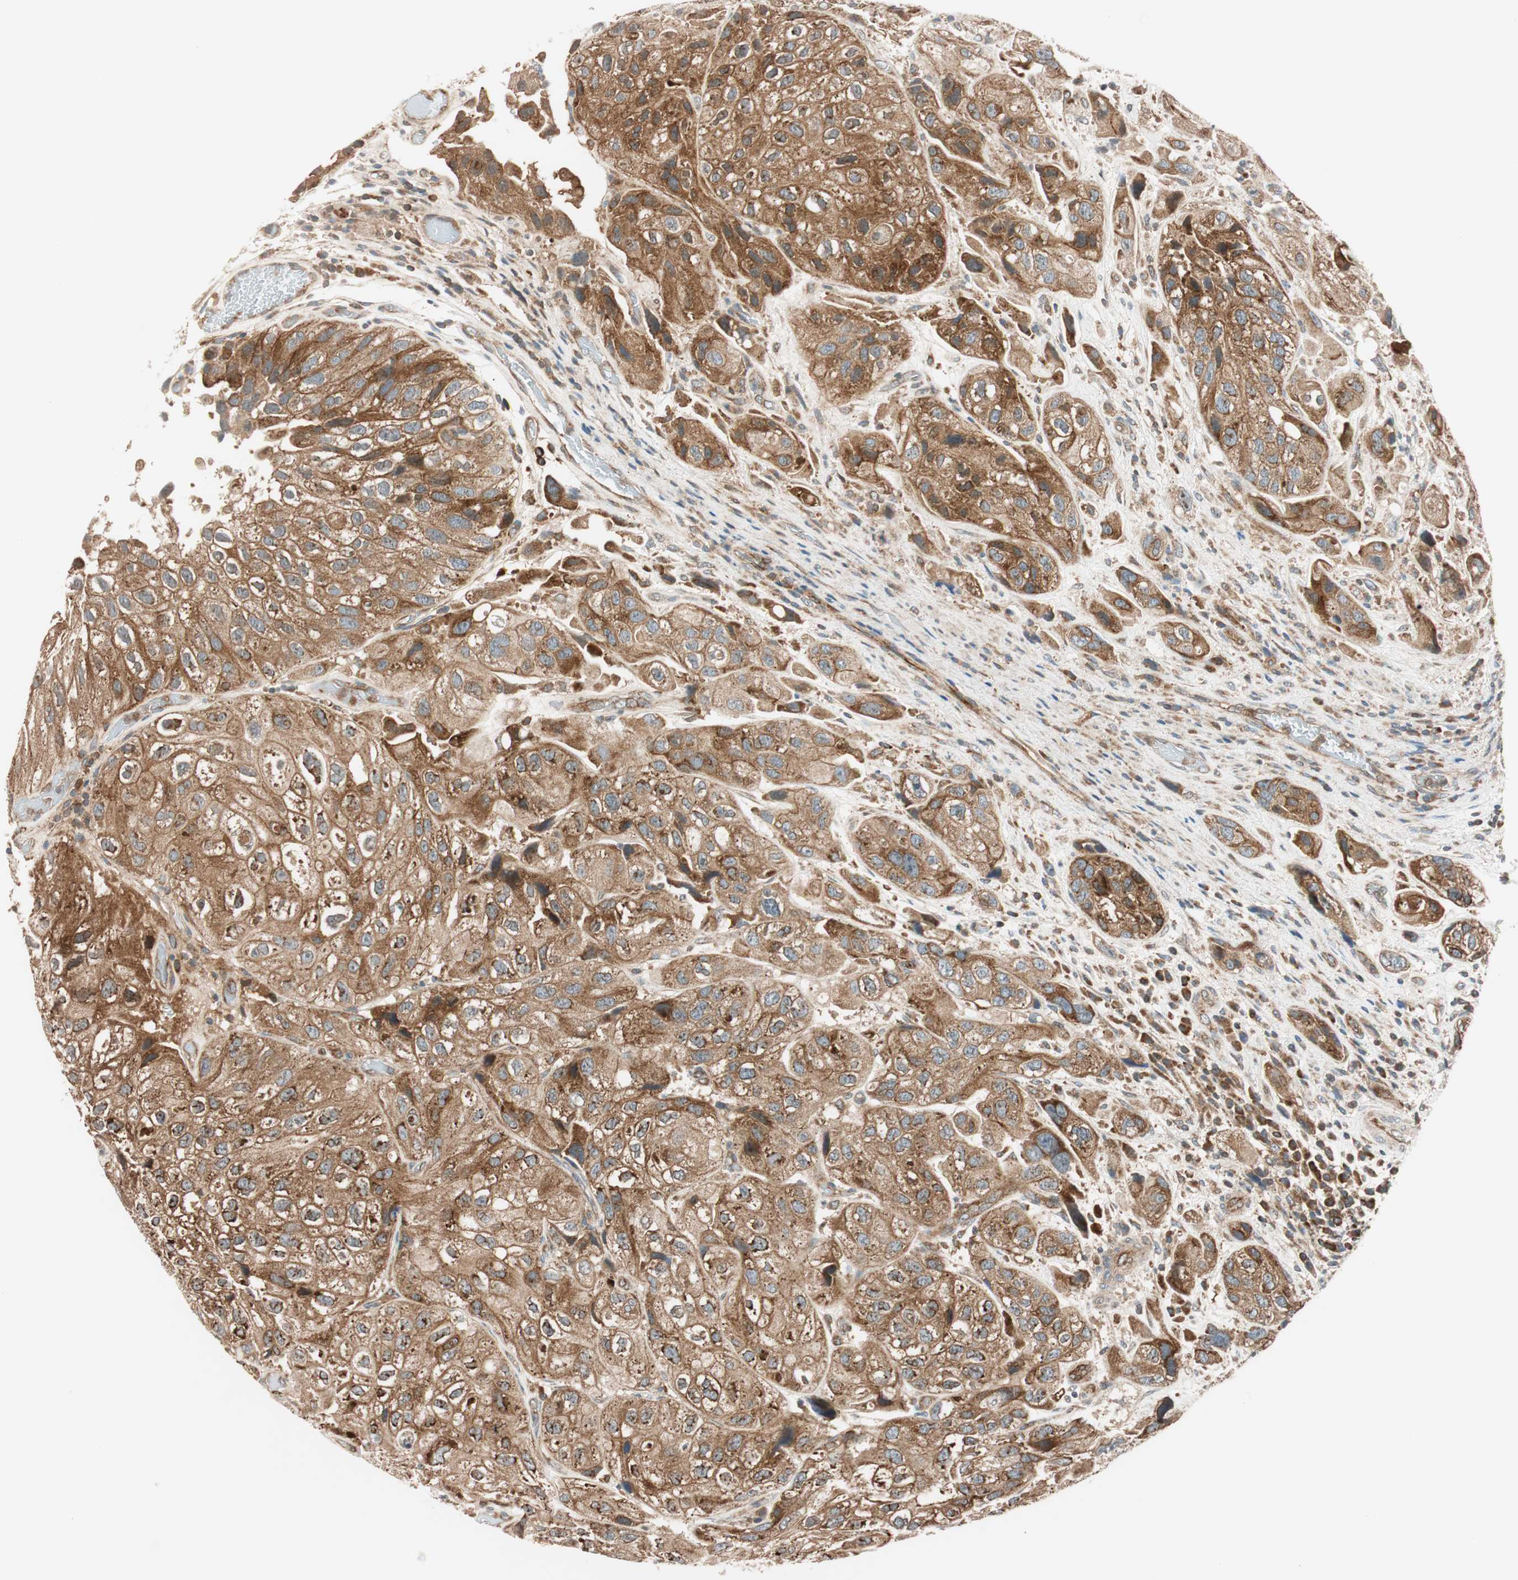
{"staining": {"intensity": "strong", "quantity": ">75%", "location": "cytoplasmic/membranous"}, "tissue": "urothelial cancer", "cell_type": "Tumor cells", "image_type": "cancer", "snomed": [{"axis": "morphology", "description": "Urothelial carcinoma, High grade"}, {"axis": "topography", "description": "Urinary bladder"}], "caption": "A histopathology image of urothelial carcinoma (high-grade) stained for a protein reveals strong cytoplasmic/membranous brown staining in tumor cells.", "gene": "ABI1", "patient": {"sex": "female", "age": 64}}